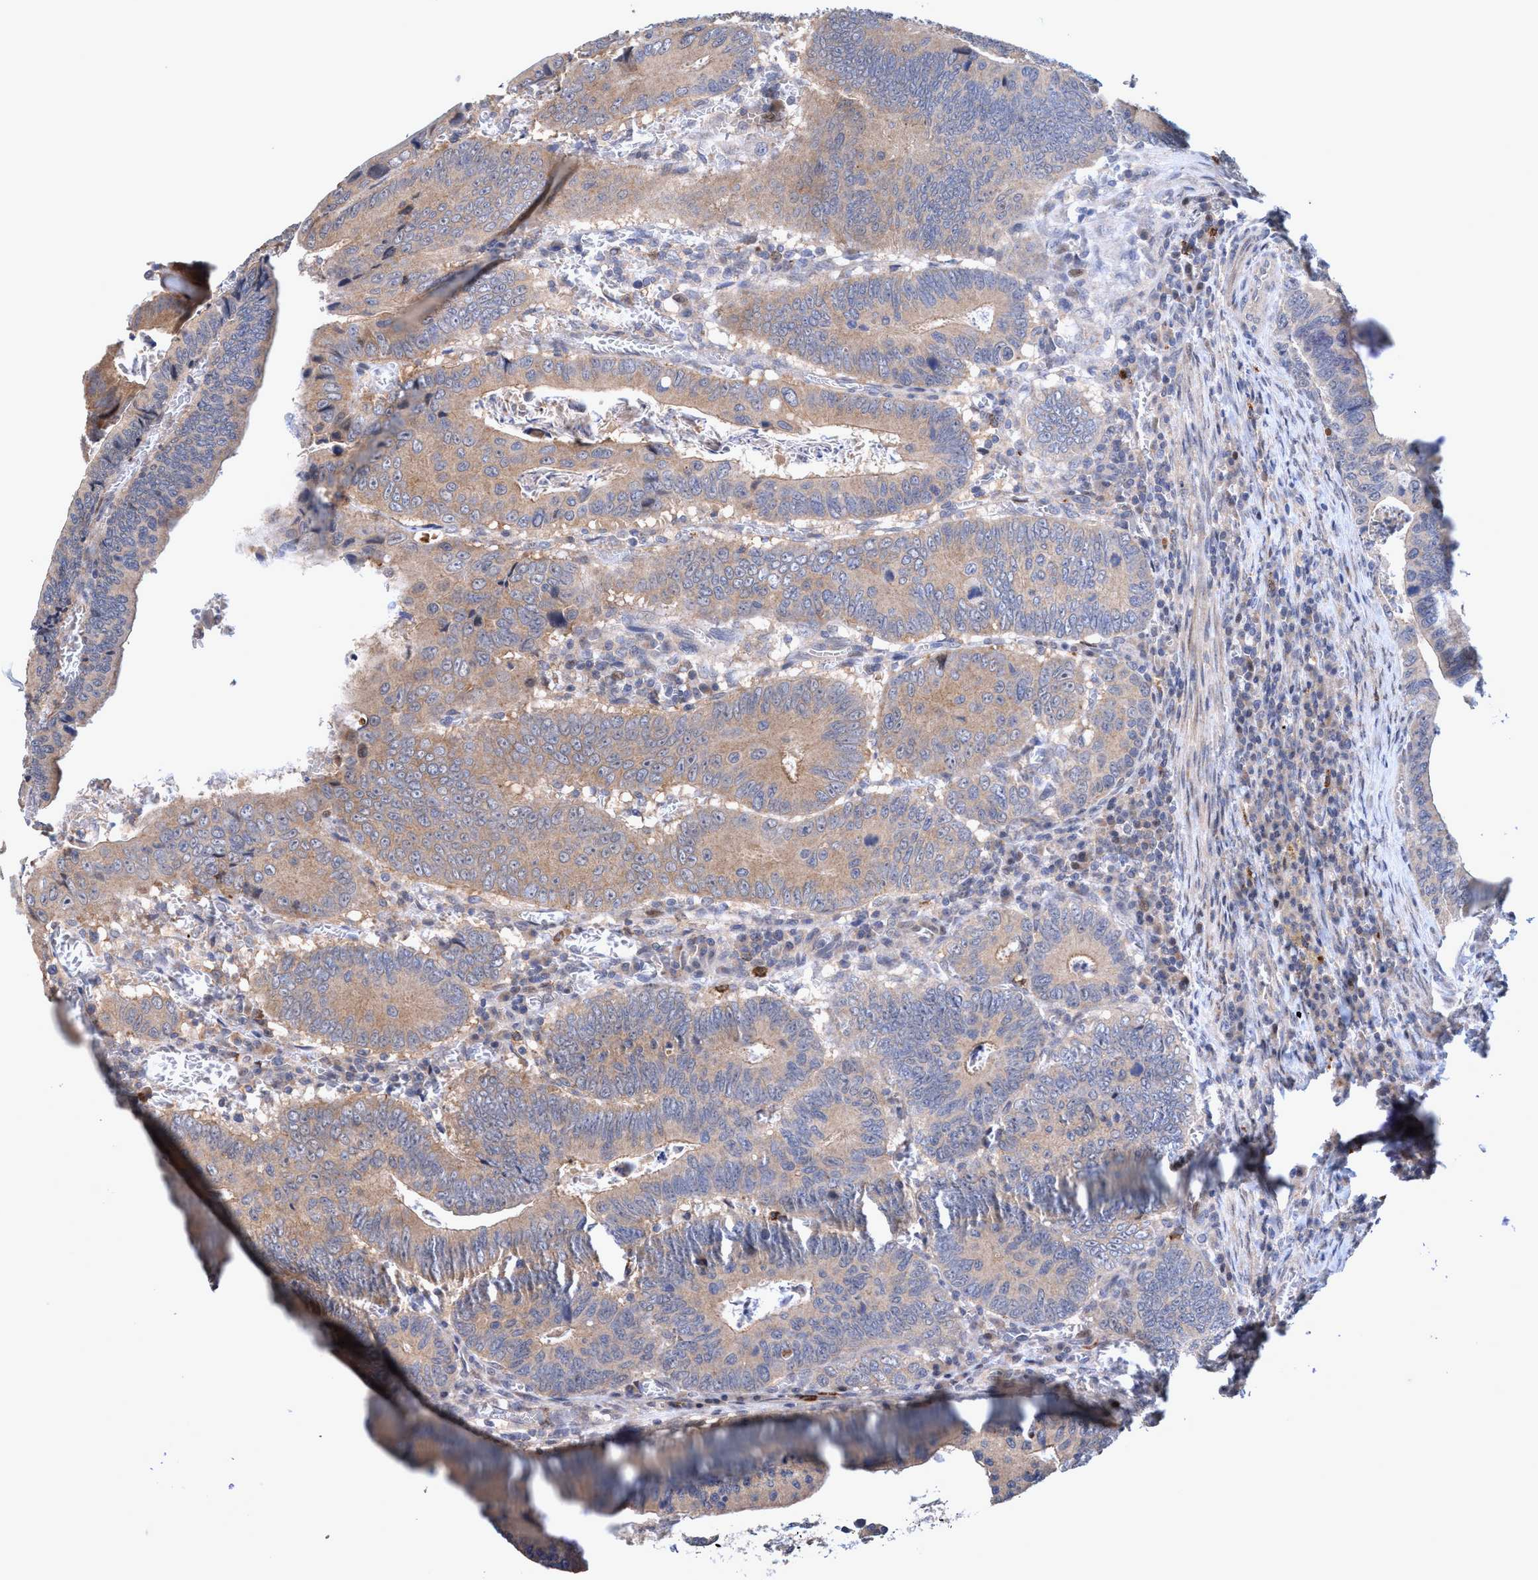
{"staining": {"intensity": "weak", "quantity": ">75%", "location": "cytoplasmic/membranous"}, "tissue": "colorectal cancer", "cell_type": "Tumor cells", "image_type": "cancer", "snomed": [{"axis": "morphology", "description": "Inflammation, NOS"}, {"axis": "morphology", "description": "Adenocarcinoma, NOS"}, {"axis": "topography", "description": "Colon"}], "caption": "This is an image of immunohistochemistry staining of colorectal cancer (adenocarcinoma), which shows weak expression in the cytoplasmic/membranous of tumor cells.", "gene": "ZNF677", "patient": {"sex": "male", "age": 72}}